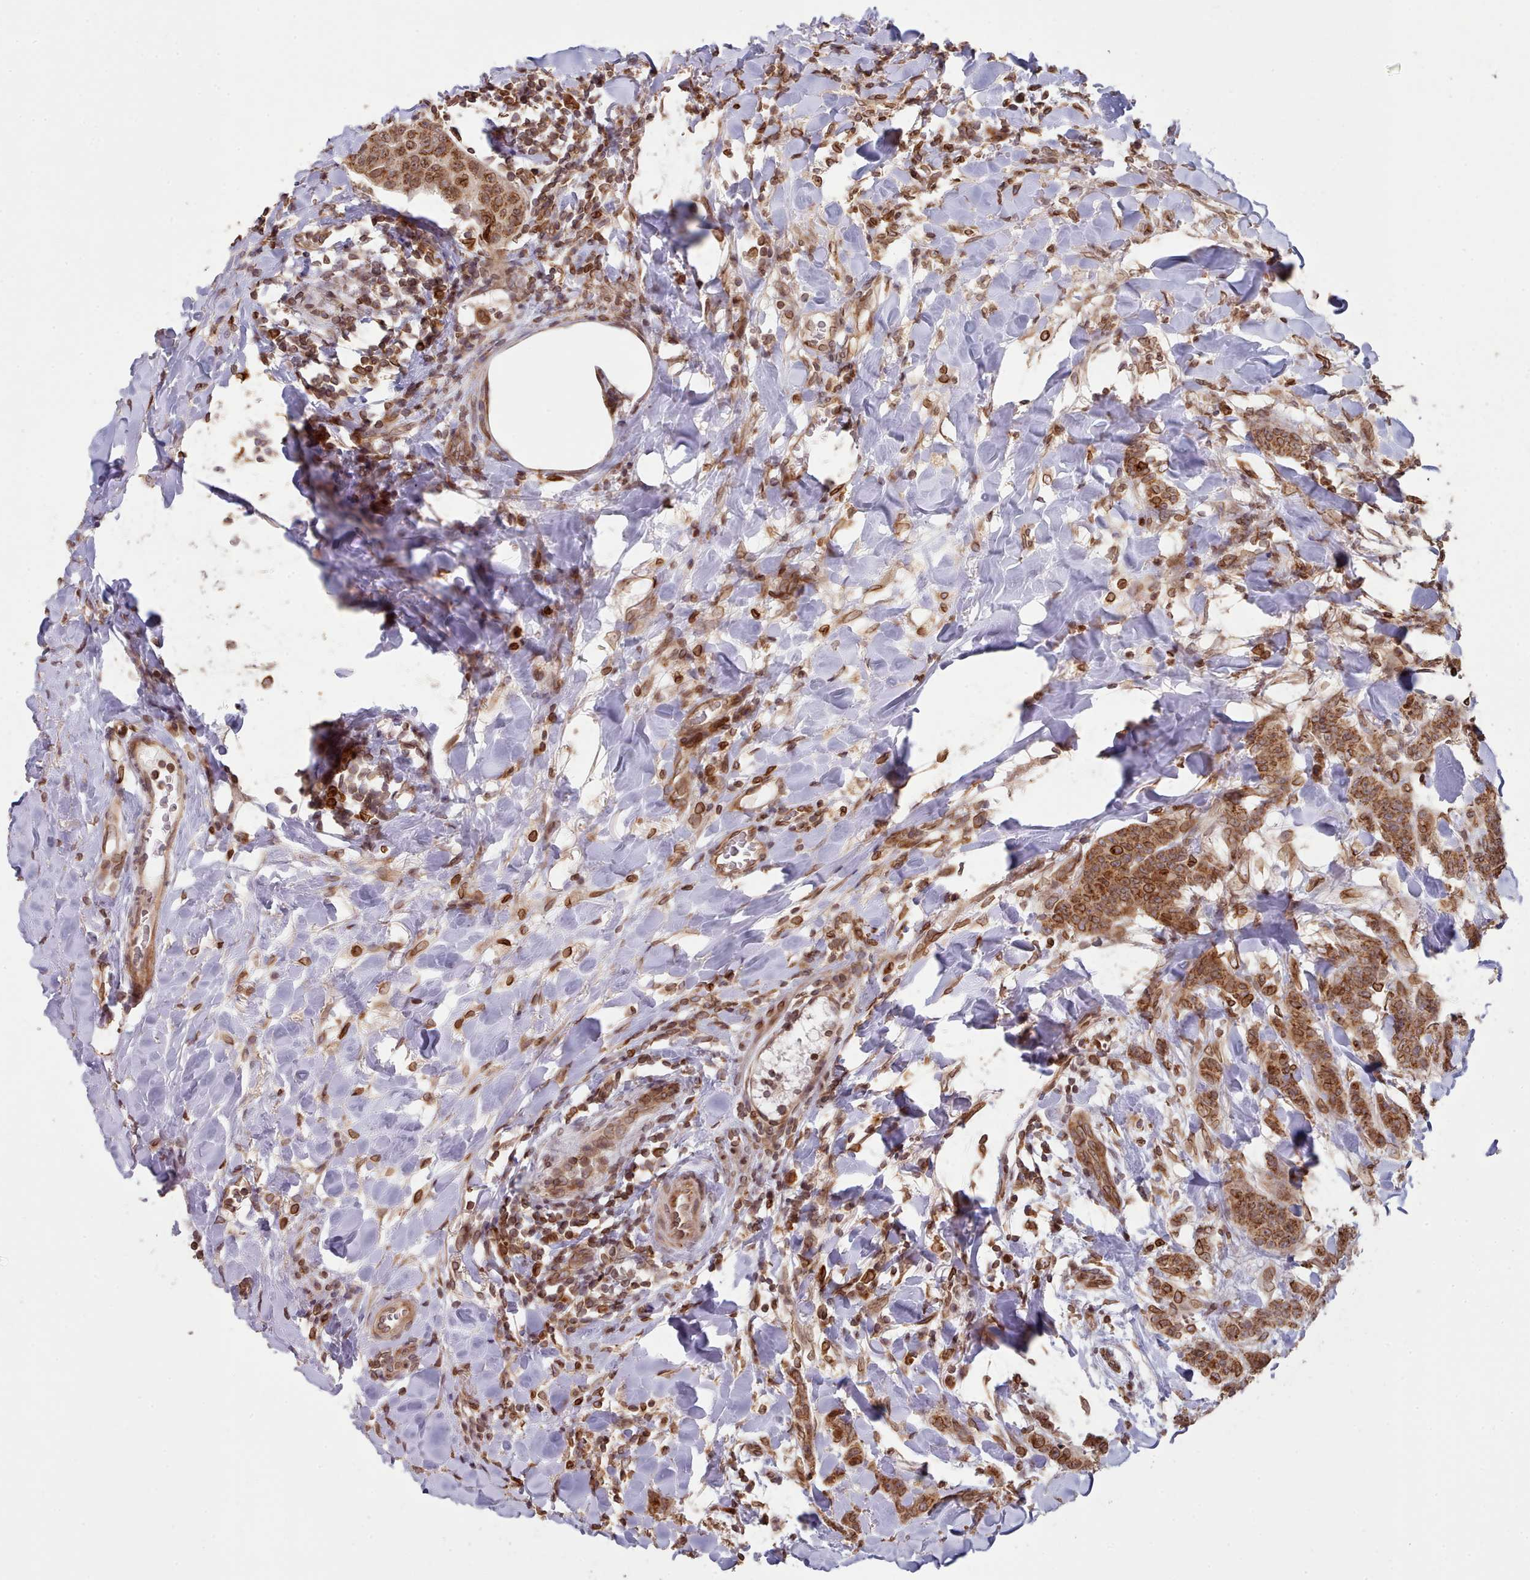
{"staining": {"intensity": "moderate", "quantity": ">75%", "location": "cytoplasmic/membranous,nuclear"}, "tissue": "breast cancer", "cell_type": "Tumor cells", "image_type": "cancer", "snomed": [{"axis": "morphology", "description": "Duct carcinoma"}, {"axis": "topography", "description": "Breast"}], "caption": "Breast cancer (infiltrating ductal carcinoma) was stained to show a protein in brown. There is medium levels of moderate cytoplasmic/membranous and nuclear positivity in approximately >75% of tumor cells.", "gene": "TOR1AIP1", "patient": {"sex": "female", "age": 40}}